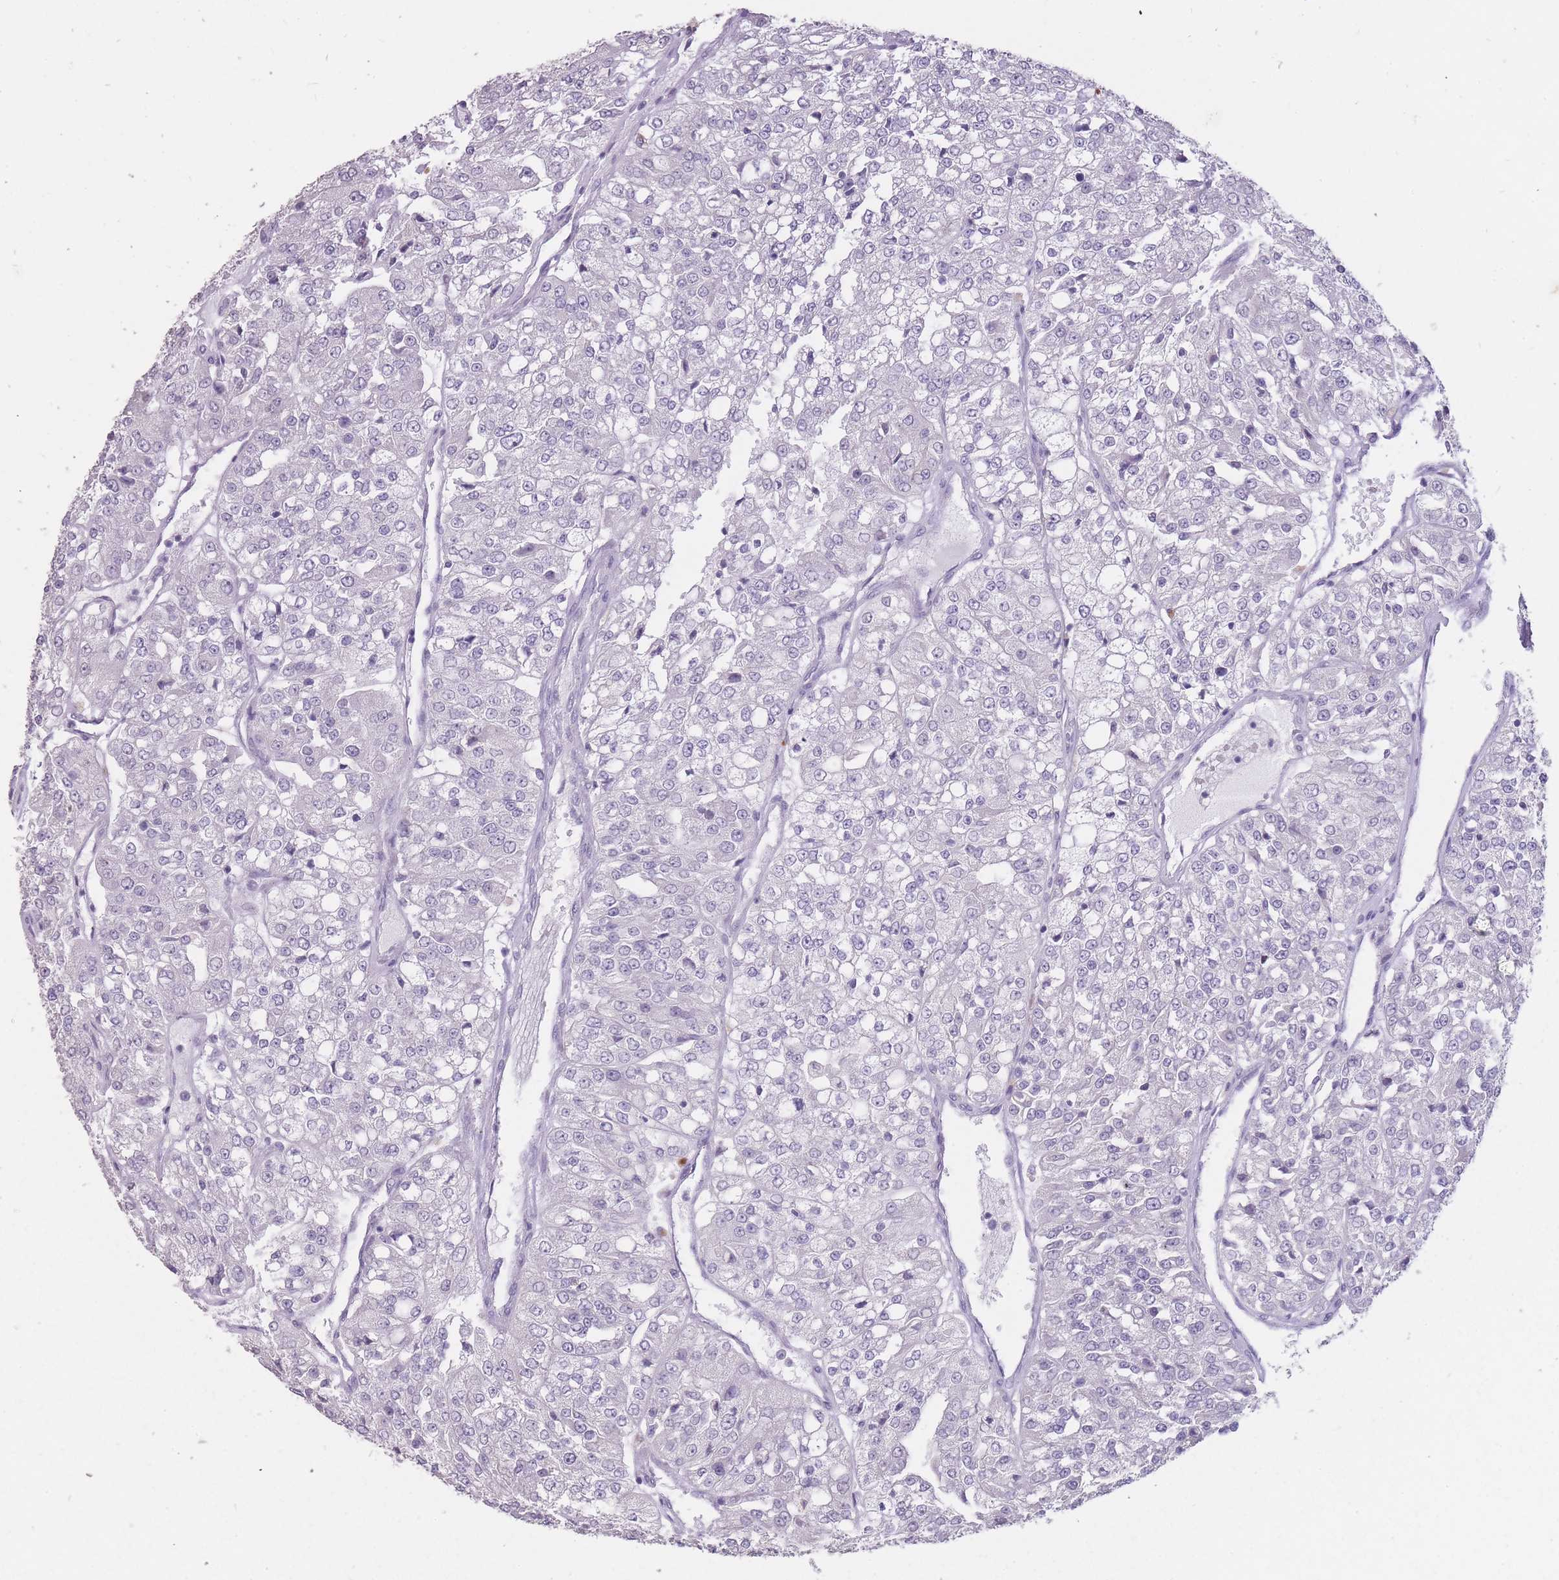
{"staining": {"intensity": "negative", "quantity": "none", "location": "none"}, "tissue": "renal cancer", "cell_type": "Tumor cells", "image_type": "cancer", "snomed": [{"axis": "morphology", "description": "Adenocarcinoma, NOS"}, {"axis": "topography", "description": "Kidney"}], "caption": "DAB (3,3'-diaminobenzidine) immunohistochemical staining of renal adenocarcinoma demonstrates no significant expression in tumor cells.", "gene": "HNRNPUL1", "patient": {"sex": "female", "age": 63}}